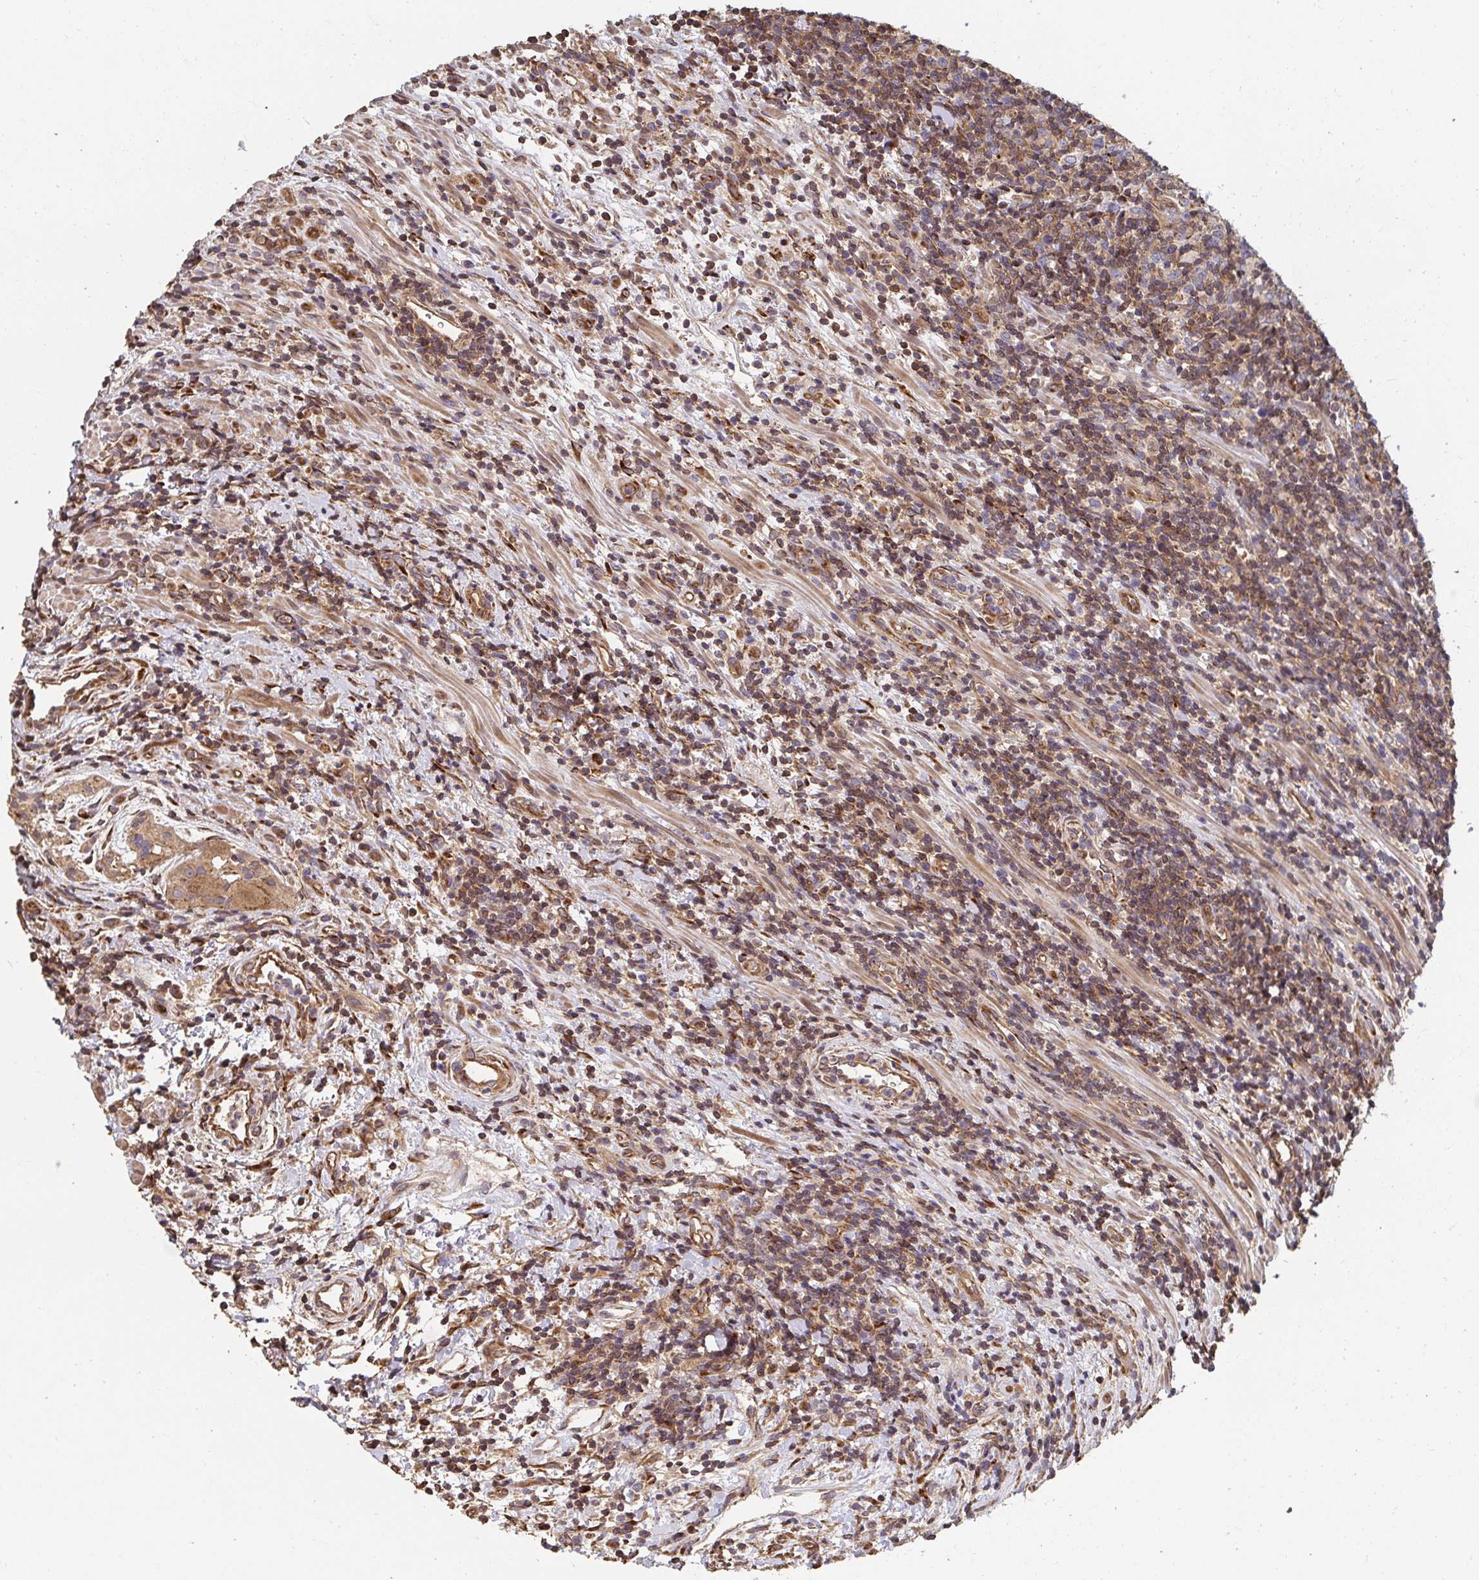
{"staining": {"intensity": "moderate", "quantity": ">75%", "location": "cytoplasmic/membranous,nuclear"}, "tissue": "lymphoma", "cell_type": "Tumor cells", "image_type": "cancer", "snomed": [{"axis": "morphology", "description": "Malignant lymphoma, non-Hodgkin's type, High grade"}, {"axis": "topography", "description": "Small intestine"}], "caption": "There is medium levels of moderate cytoplasmic/membranous and nuclear expression in tumor cells of high-grade malignant lymphoma, non-Hodgkin's type, as demonstrated by immunohistochemical staining (brown color).", "gene": "APBB1", "patient": {"sex": "female", "age": 56}}